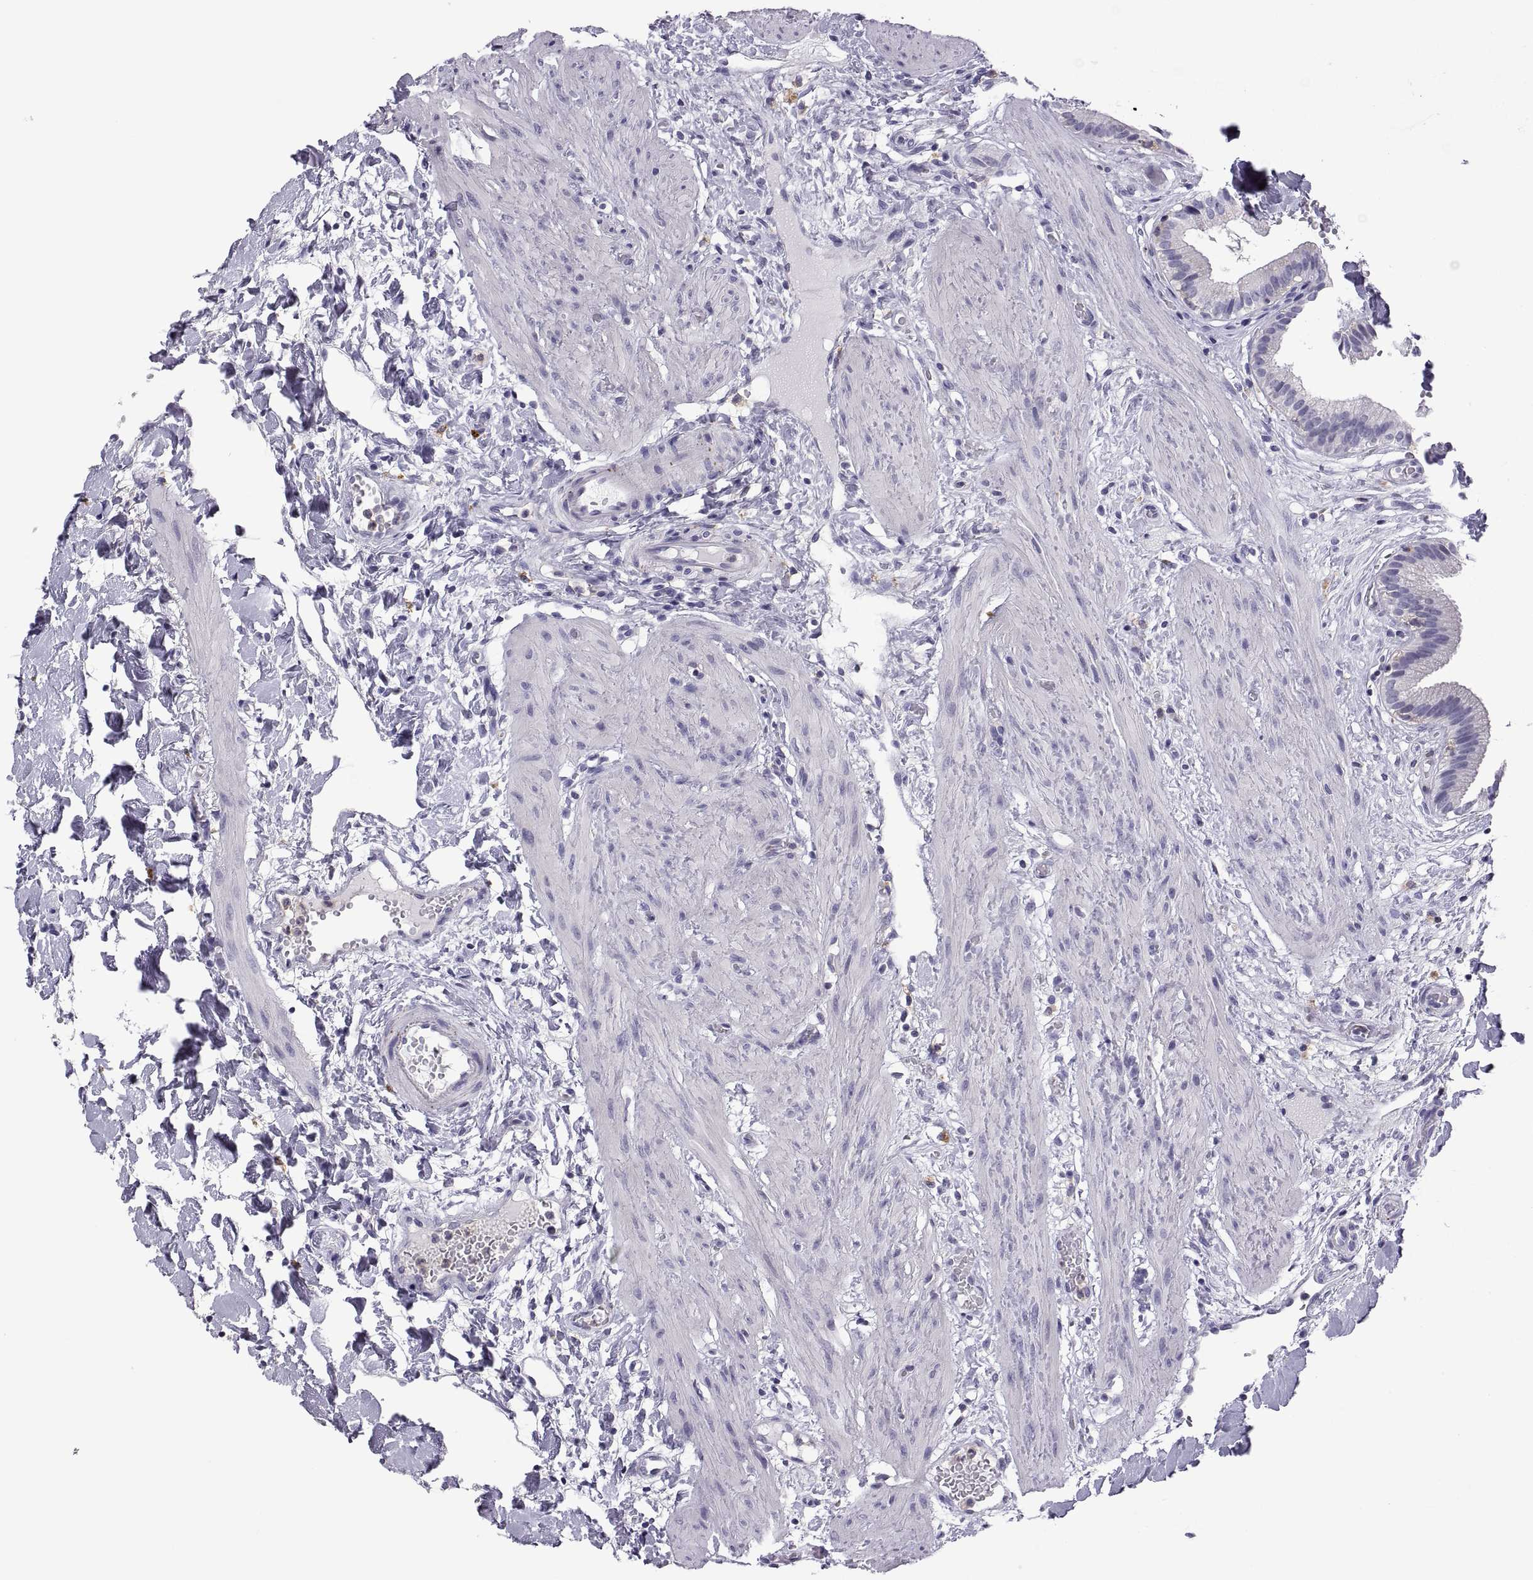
{"staining": {"intensity": "negative", "quantity": "none", "location": "none"}, "tissue": "gallbladder", "cell_type": "Glandular cells", "image_type": "normal", "snomed": [{"axis": "morphology", "description": "Normal tissue, NOS"}, {"axis": "topography", "description": "Gallbladder"}], "caption": "This photomicrograph is of unremarkable gallbladder stained with IHC to label a protein in brown with the nuclei are counter-stained blue. There is no staining in glandular cells. (Stains: DAB immunohistochemistry (IHC) with hematoxylin counter stain, Microscopy: brightfield microscopy at high magnification).", "gene": "RGS19", "patient": {"sex": "female", "age": 24}}